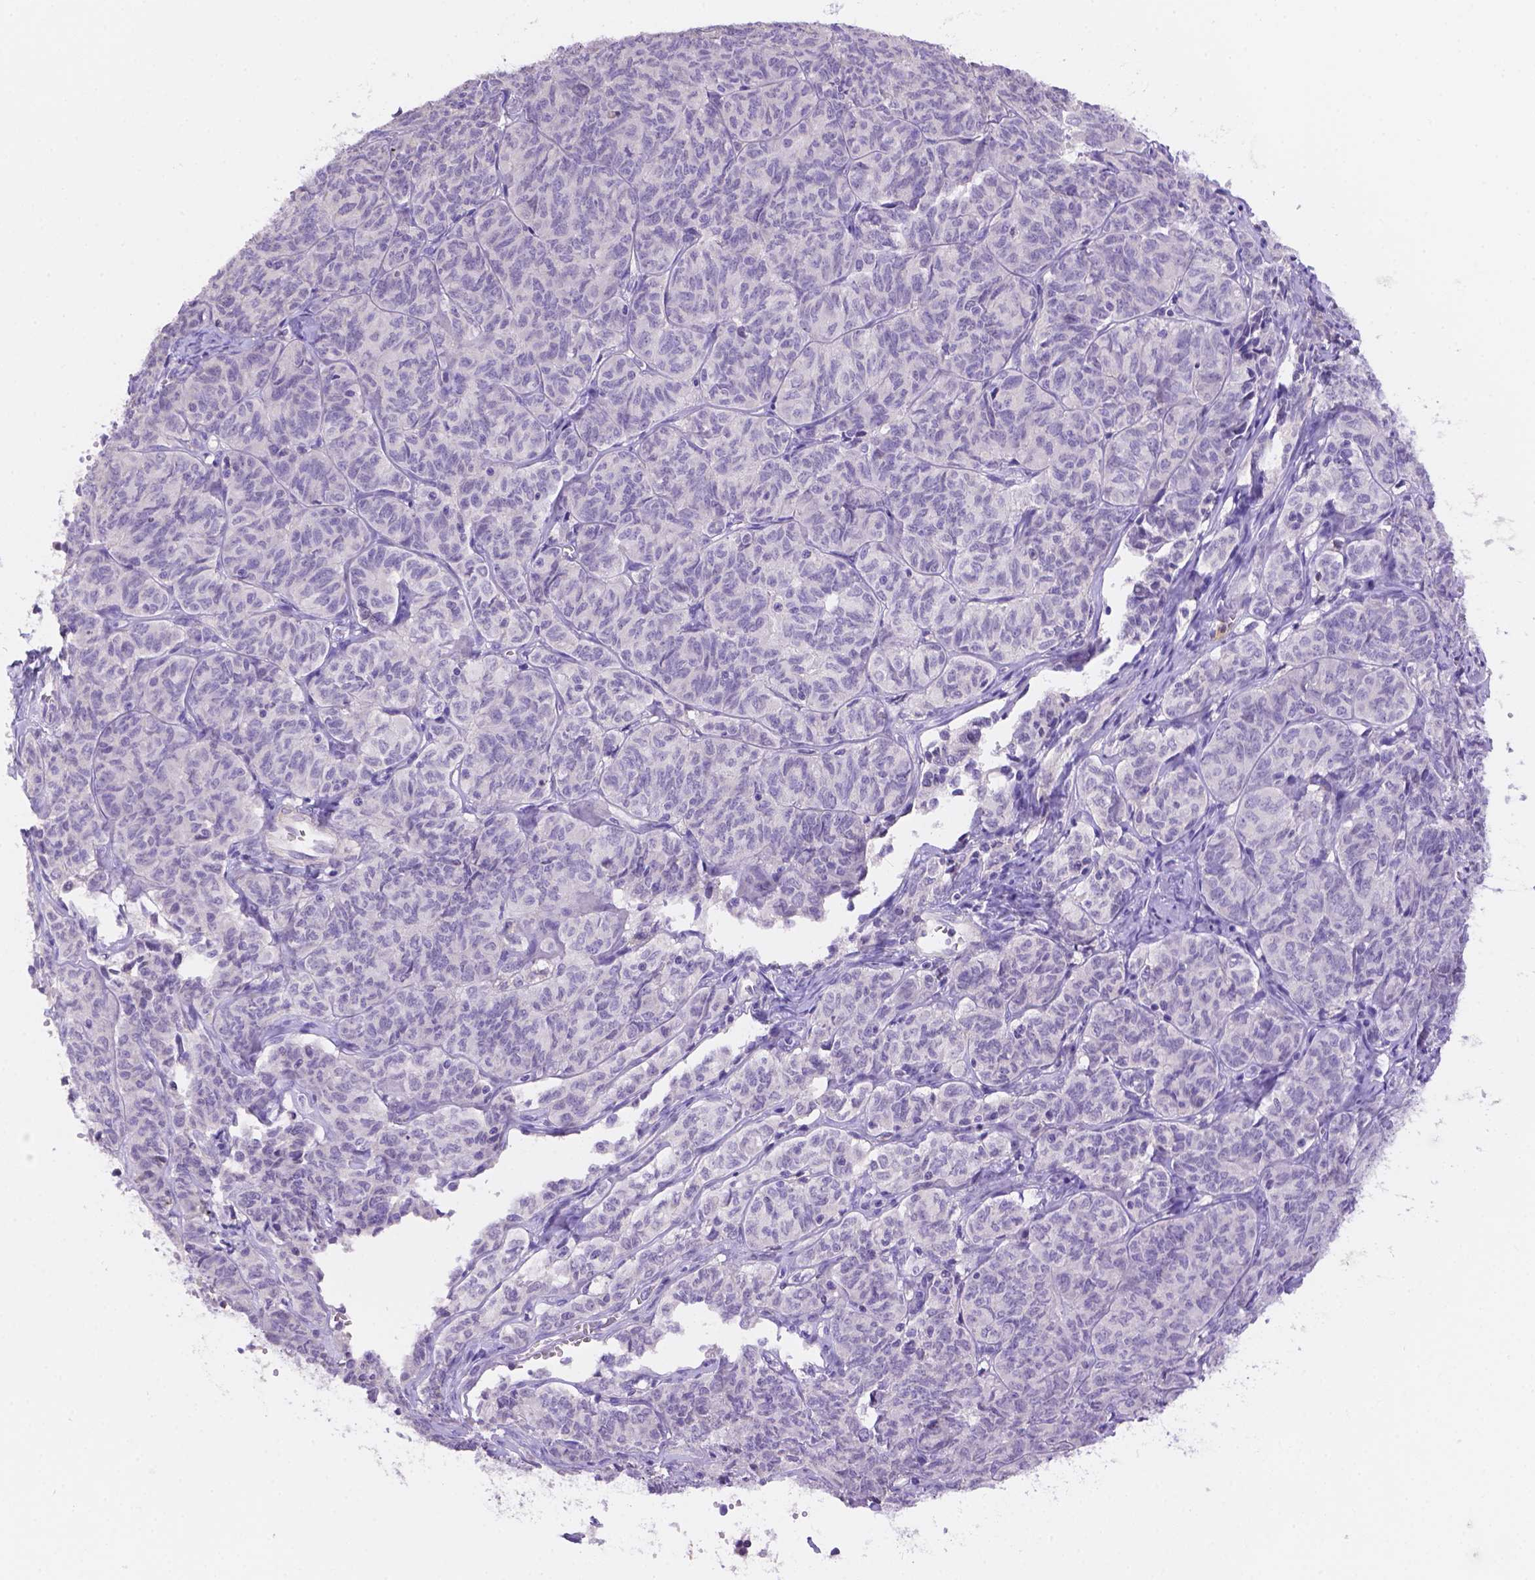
{"staining": {"intensity": "negative", "quantity": "none", "location": "none"}, "tissue": "ovarian cancer", "cell_type": "Tumor cells", "image_type": "cancer", "snomed": [{"axis": "morphology", "description": "Carcinoma, endometroid"}, {"axis": "topography", "description": "Ovary"}], "caption": "Human endometroid carcinoma (ovarian) stained for a protein using immunohistochemistry displays no expression in tumor cells.", "gene": "NXPE2", "patient": {"sex": "female", "age": 80}}